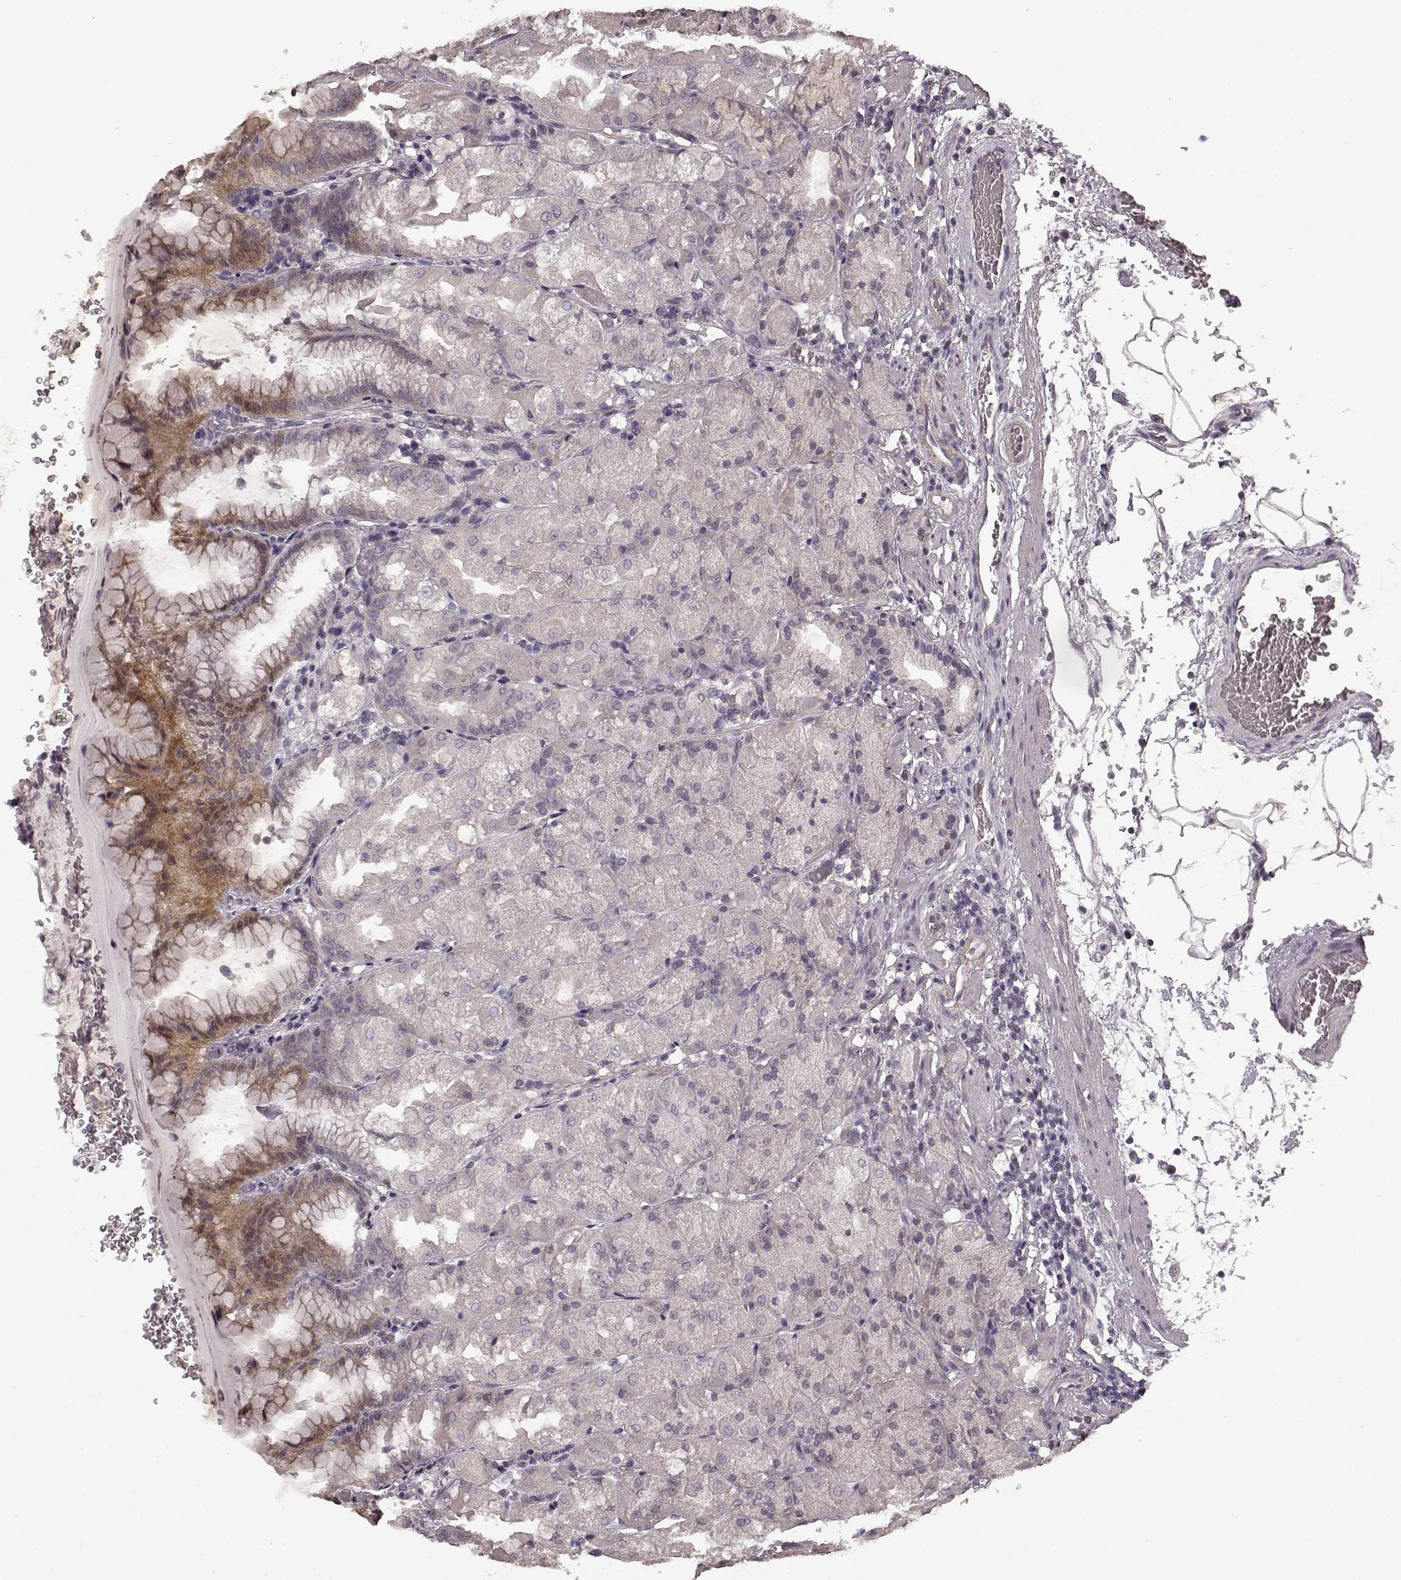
{"staining": {"intensity": "moderate", "quantity": "<25%", "location": "cytoplasmic/membranous"}, "tissue": "stomach", "cell_type": "Glandular cells", "image_type": "normal", "snomed": [{"axis": "morphology", "description": "Normal tissue, NOS"}, {"axis": "topography", "description": "Stomach, upper"}, {"axis": "topography", "description": "Stomach"}, {"axis": "topography", "description": "Stomach, lower"}], "caption": "A histopathology image showing moderate cytoplasmic/membranous staining in approximately <25% of glandular cells in unremarkable stomach, as visualized by brown immunohistochemical staining.", "gene": "PRKCE", "patient": {"sex": "male", "age": 62}}